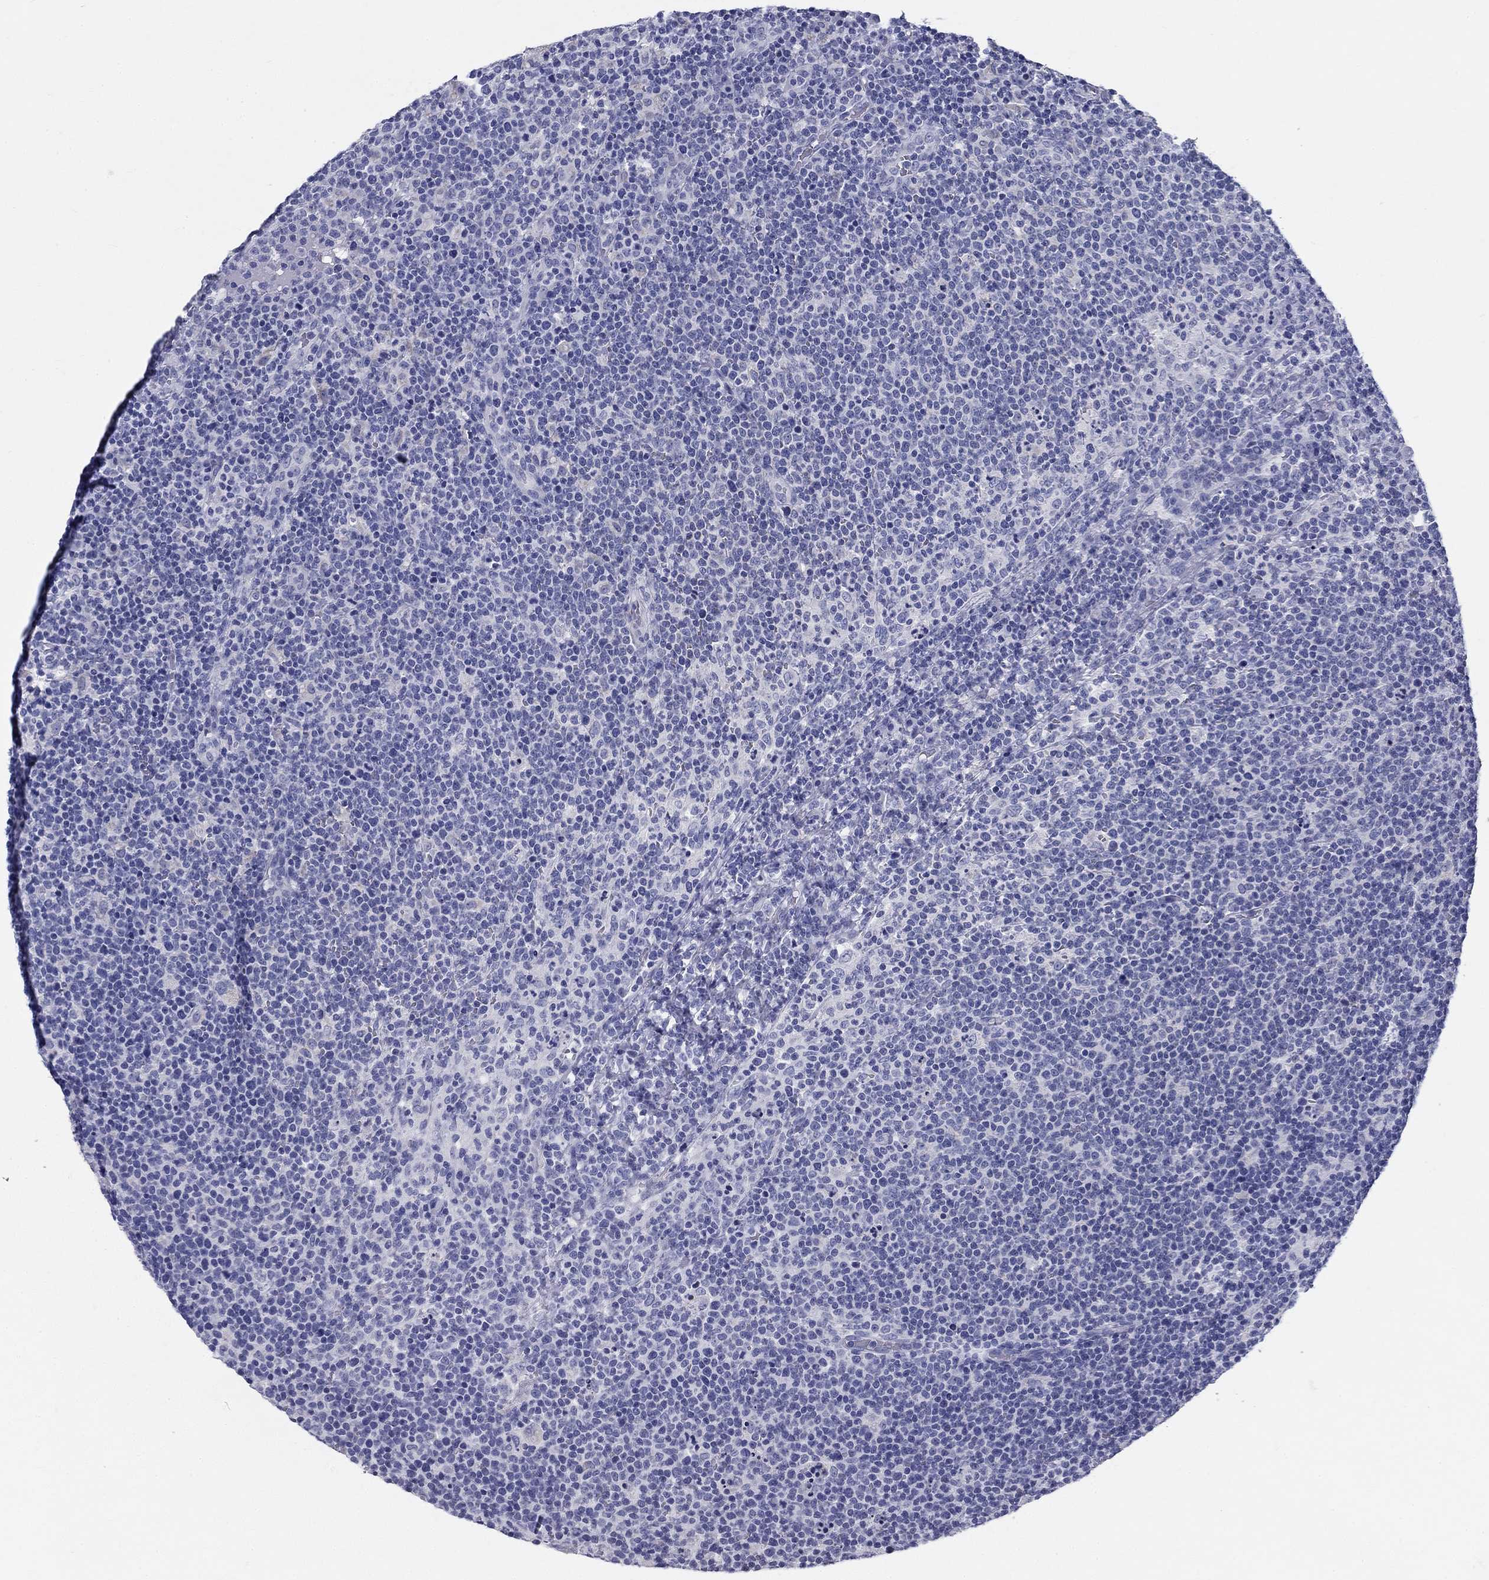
{"staining": {"intensity": "negative", "quantity": "none", "location": "none"}, "tissue": "lymphoma", "cell_type": "Tumor cells", "image_type": "cancer", "snomed": [{"axis": "morphology", "description": "Malignant lymphoma, non-Hodgkin's type, High grade"}, {"axis": "topography", "description": "Lymph node"}], "caption": "Histopathology image shows no significant protein positivity in tumor cells of high-grade malignant lymphoma, non-Hodgkin's type. (DAB immunohistochemistry (IHC) visualized using brightfield microscopy, high magnification).", "gene": "UPB1", "patient": {"sex": "male", "age": 61}}